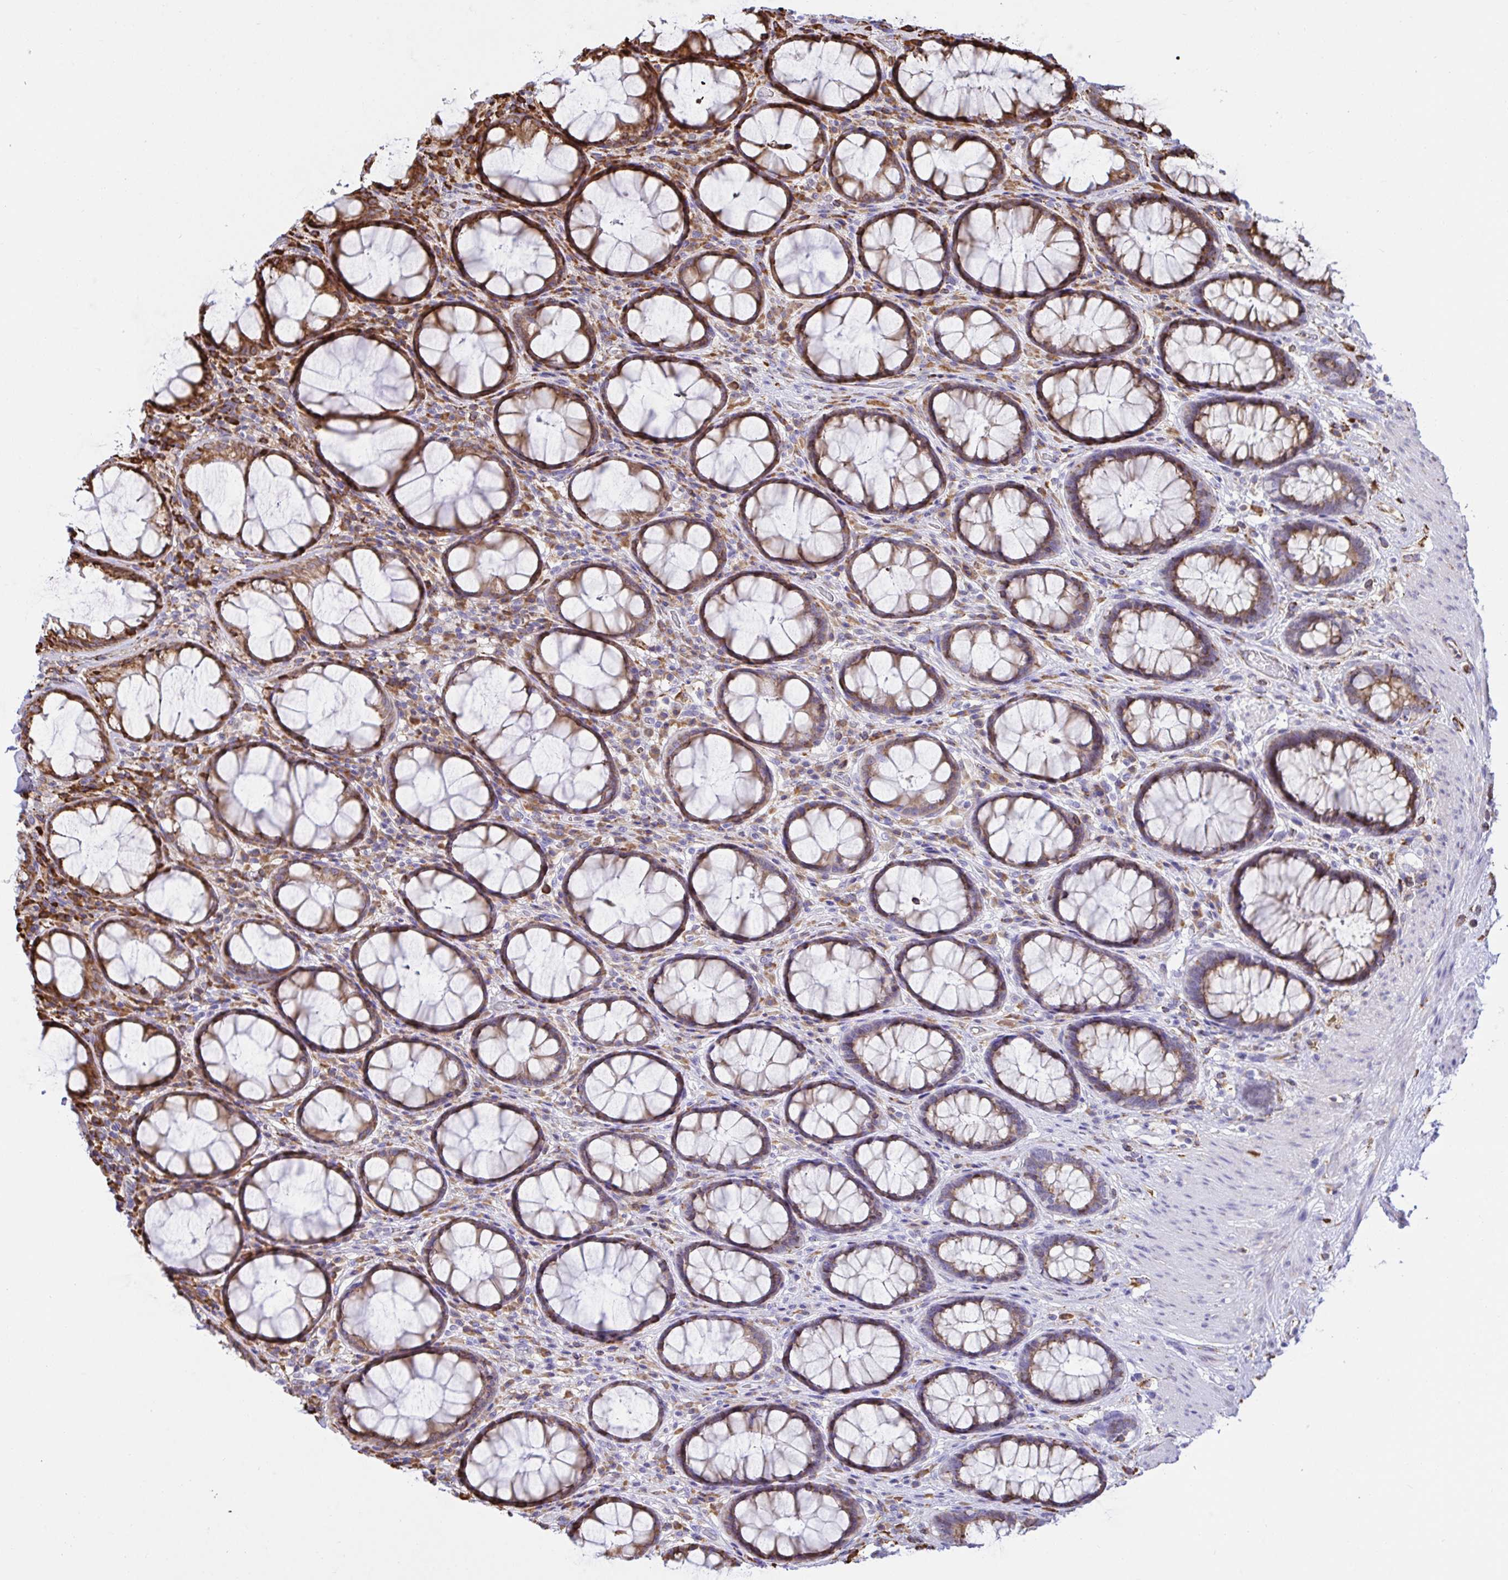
{"staining": {"intensity": "moderate", "quantity": ">75%", "location": "cytoplasmic/membranous"}, "tissue": "rectum", "cell_type": "Glandular cells", "image_type": "normal", "snomed": [{"axis": "morphology", "description": "Normal tissue, NOS"}, {"axis": "topography", "description": "Rectum"}], "caption": "Human rectum stained with a brown dye demonstrates moderate cytoplasmic/membranous positive positivity in approximately >75% of glandular cells.", "gene": "CLGN", "patient": {"sex": "male", "age": 72}}